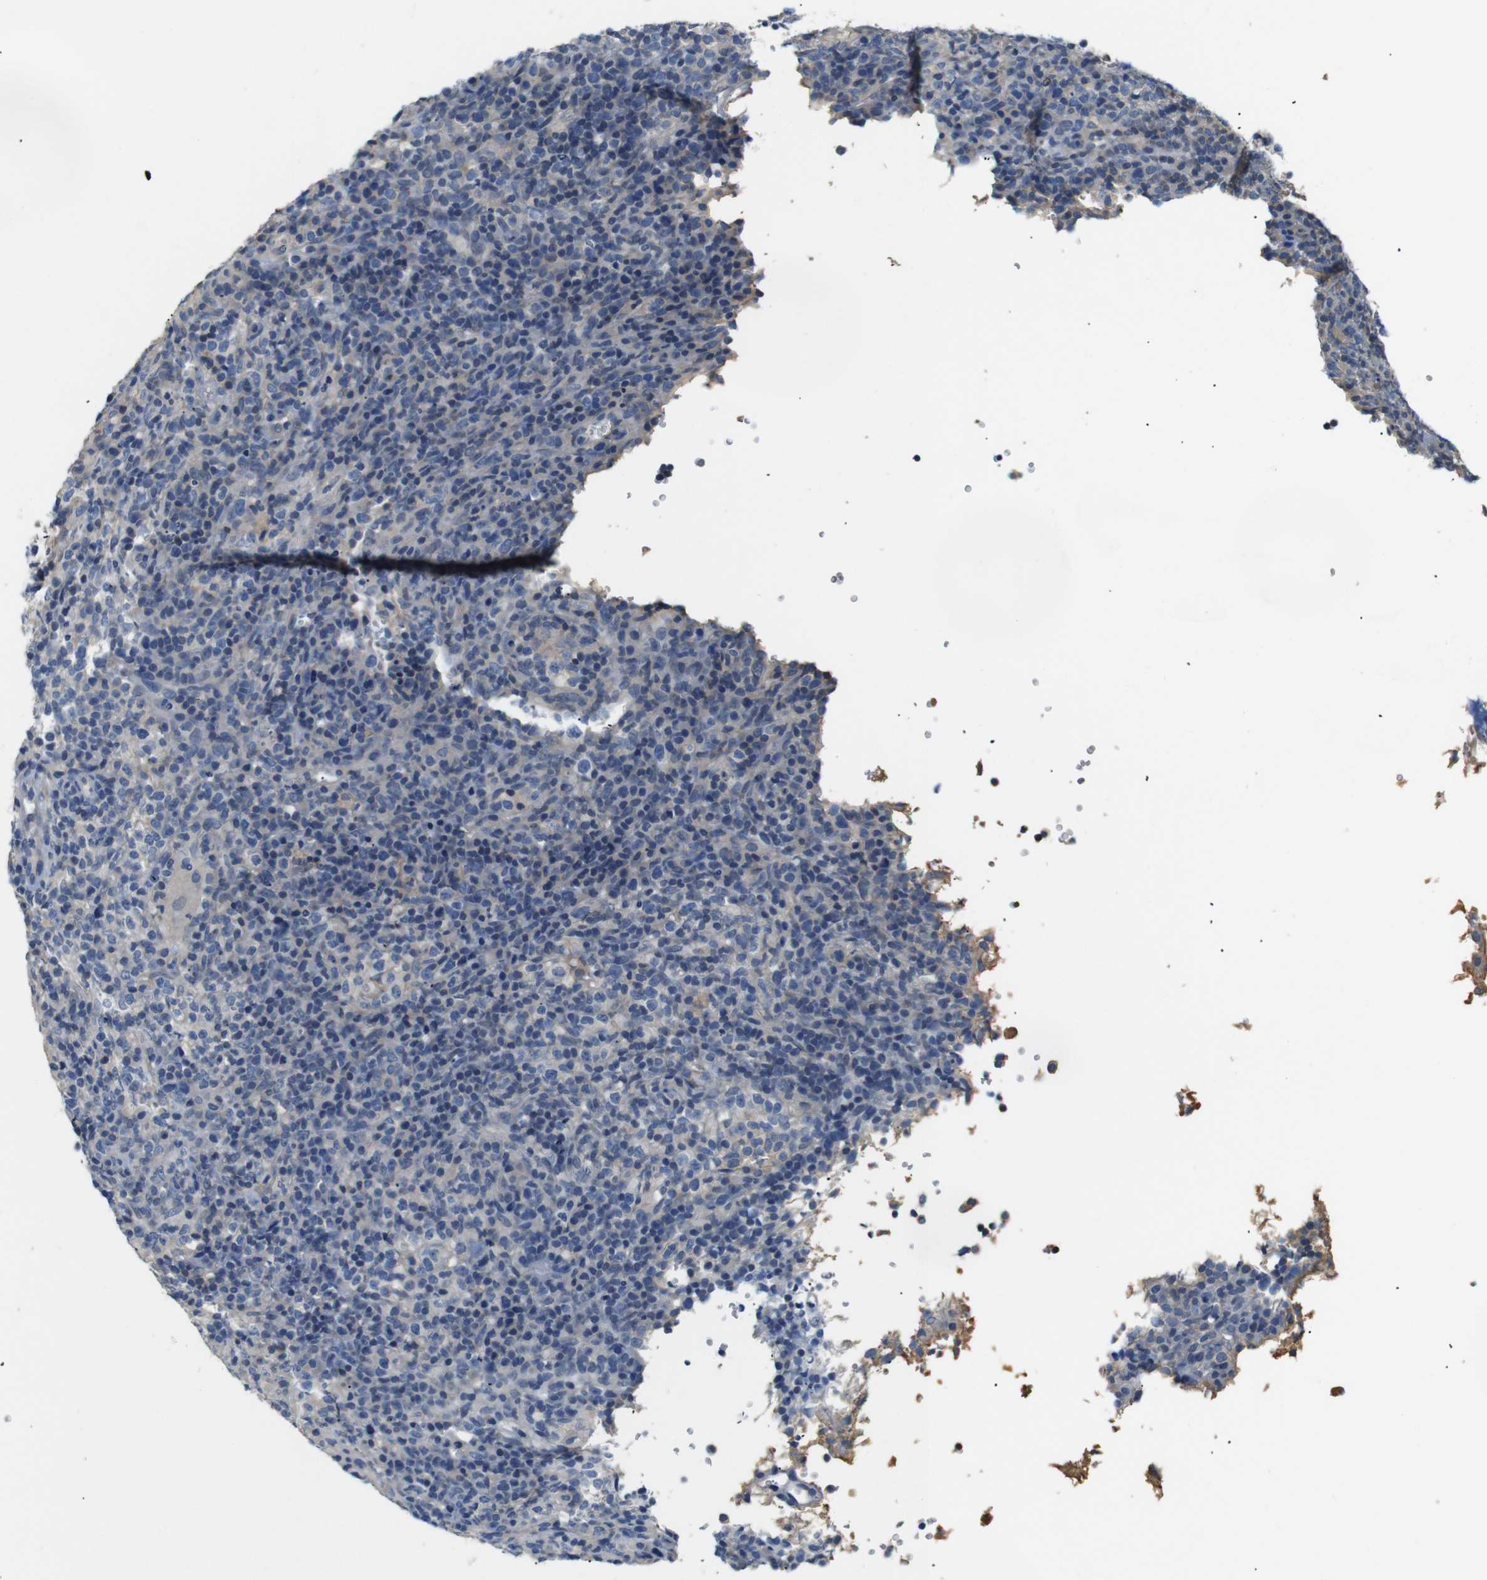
{"staining": {"intensity": "negative", "quantity": "none", "location": "none"}, "tissue": "lymphoma", "cell_type": "Tumor cells", "image_type": "cancer", "snomed": [{"axis": "morphology", "description": "Malignant lymphoma, non-Hodgkin's type, High grade"}, {"axis": "topography", "description": "Lymph node"}], "caption": "A micrograph of lymphoma stained for a protein demonstrates no brown staining in tumor cells. (Stains: DAB (3,3'-diaminobenzidine) immunohistochemistry (IHC) with hematoxylin counter stain, Microscopy: brightfield microscopy at high magnification).", "gene": "SFN", "patient": {"sex": "female", "age": 76}}